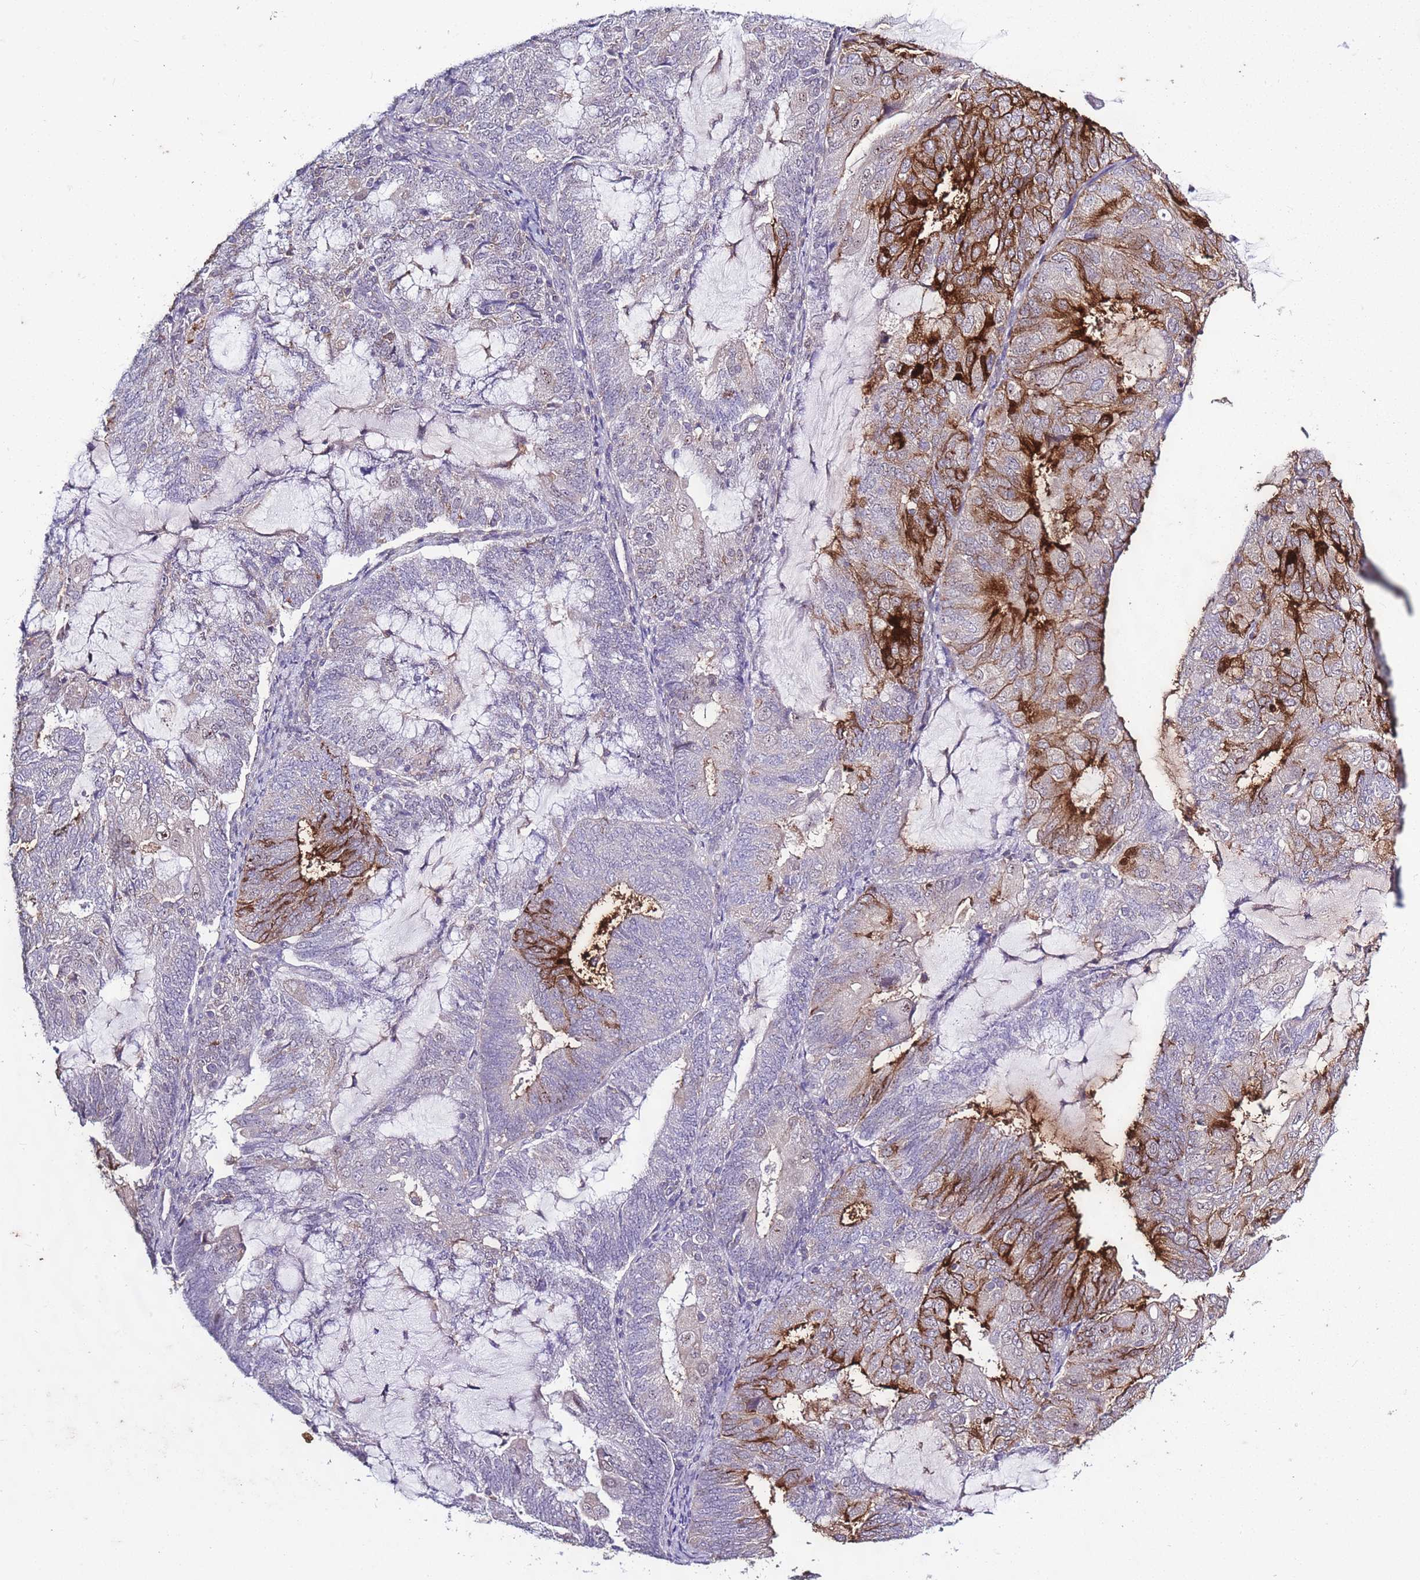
{"staining": {"intensity": "strong", "quantity": "<25%", "location": "cytoplasmic/membranous"}, "tissue": "endometrial cancer", "cell_type": "Tumor cells", "image_type": "cancer", "snomed": [{"axis": "morphology", "description": "Adenocarcinoma, NOS"}, {"axis": "topography", "description": "Endometrium"}], "caption": "DAB immunohistochemical staining of human endometrial cancer (adenocarcinoma) exhibits strong cytoplasmic/membranous protein positivity in approximately <25% of tumor cells.", "gene": "CAPN9", "patient": {"sex": "female", "age": 81}}